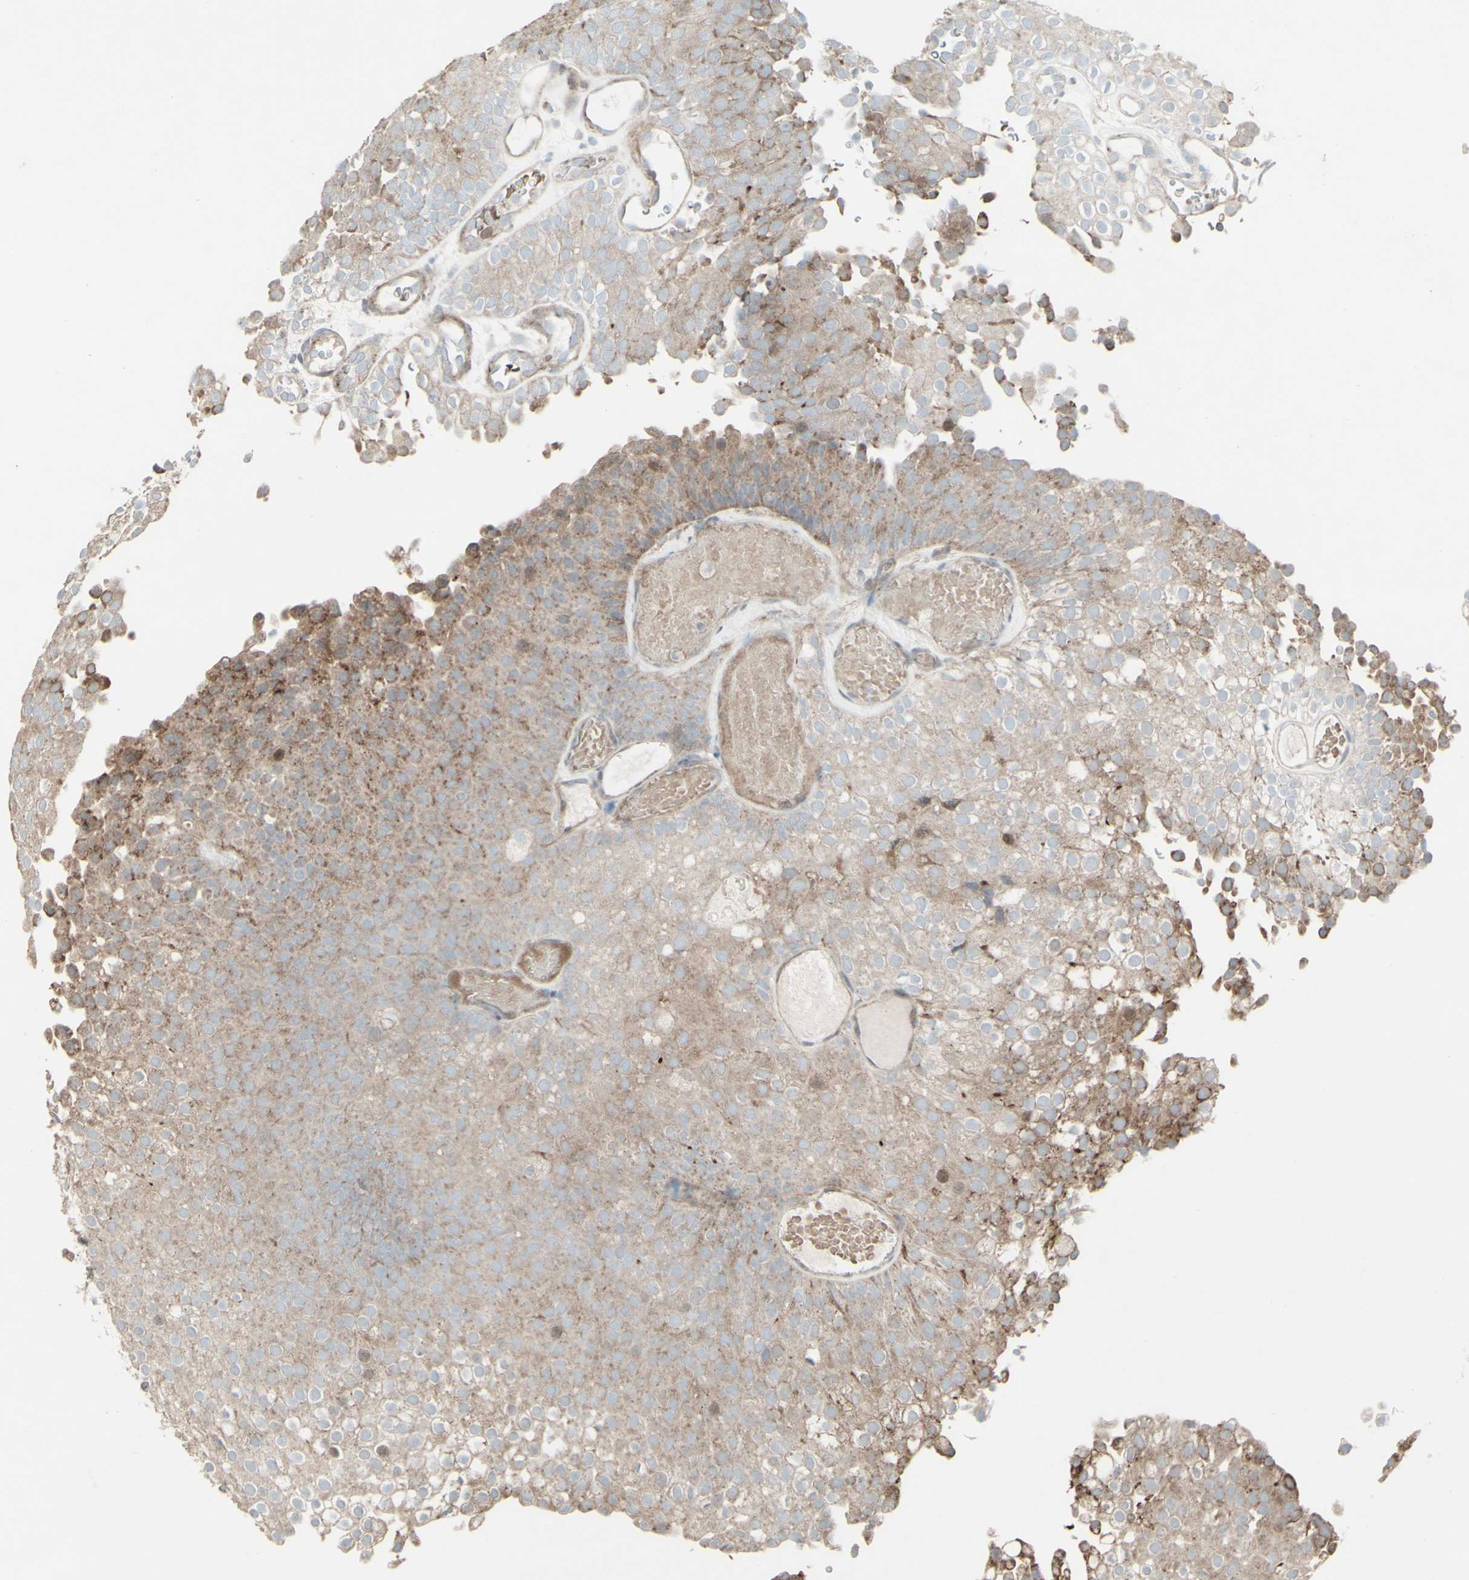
{"staining": {"intensity": "weak", "quantity": ">75%", "location": "cytoplasmic/membranous"}, "tissue": "urothelial cancer", "cell_type": "Tumor cells", "image_type": "cancer", "snomed": [{"axis": "morphology", "description": "Urothelial carcinoma, Low grade"}, {"axis": "topography", "description": "Urinary bladder"}], "caption": "Urothelial cancer stained for a protein reveals weak cytoplasmic/membranous positivity in tumor cells.", "gene": "GMNN", "patient": {"sex": "male", "age": 78}}